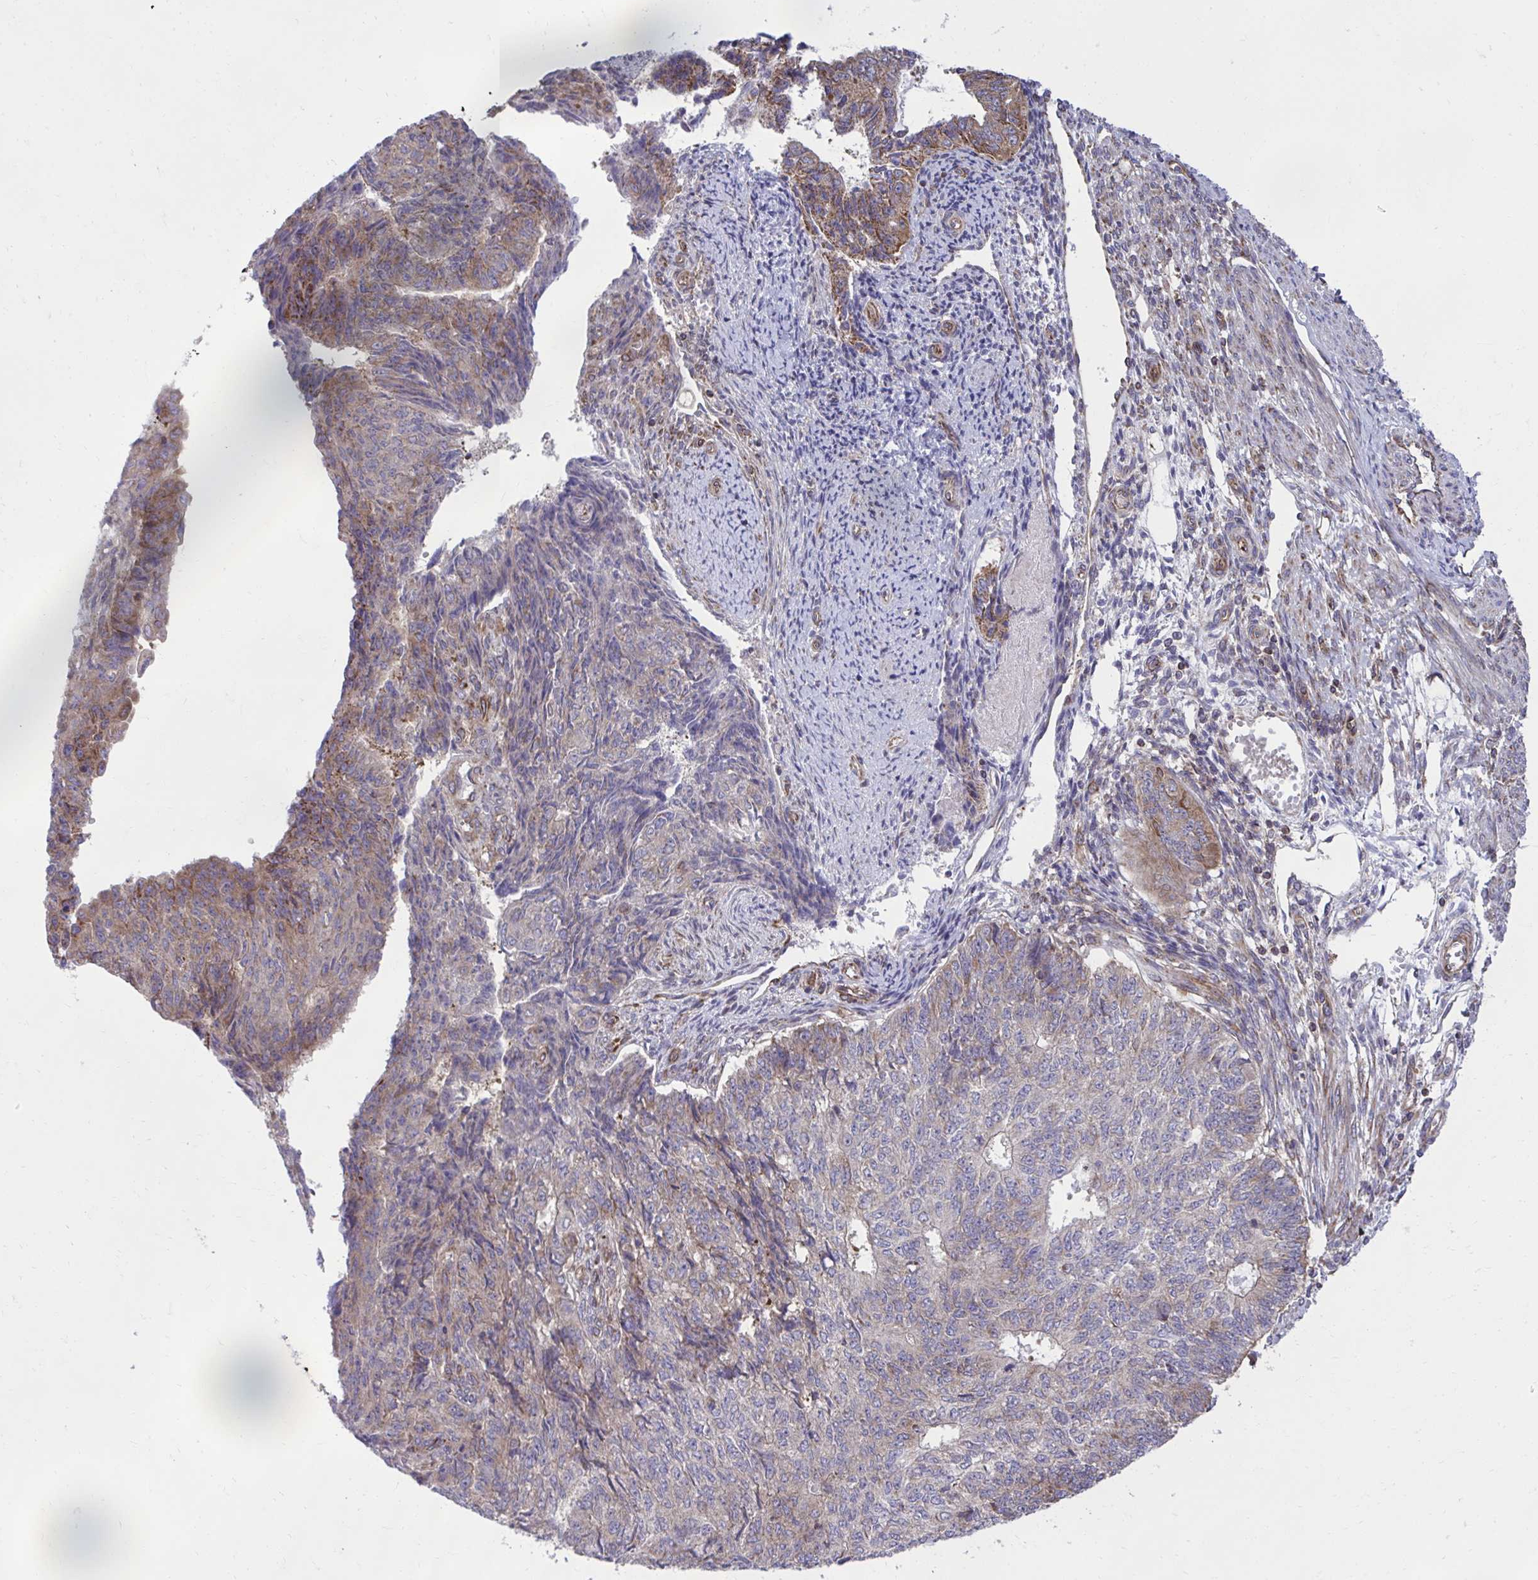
{"staining": {"intensity": "weak", "quantity": "25%-75%", "location": "cytoplasmic/membranous"}, "tissue": "endometrial cancer", "cell_type": "Tumor cells", "image_type": "cancer", "snomed": [{"axis": "morphology", "description": "Adenocarcinoma, NOS"}, {"axis": "topography", "description": "Endometrium"}], "caption": "Endometrial cancer (adenocarcinoma) stained for a protein (brown) shows weak cytoplasmic/membranous positive positivity in about 25%-75% of tumor cells.", "gene": "NMNAT3", "patient": {"sex": "female", "age": 32}}